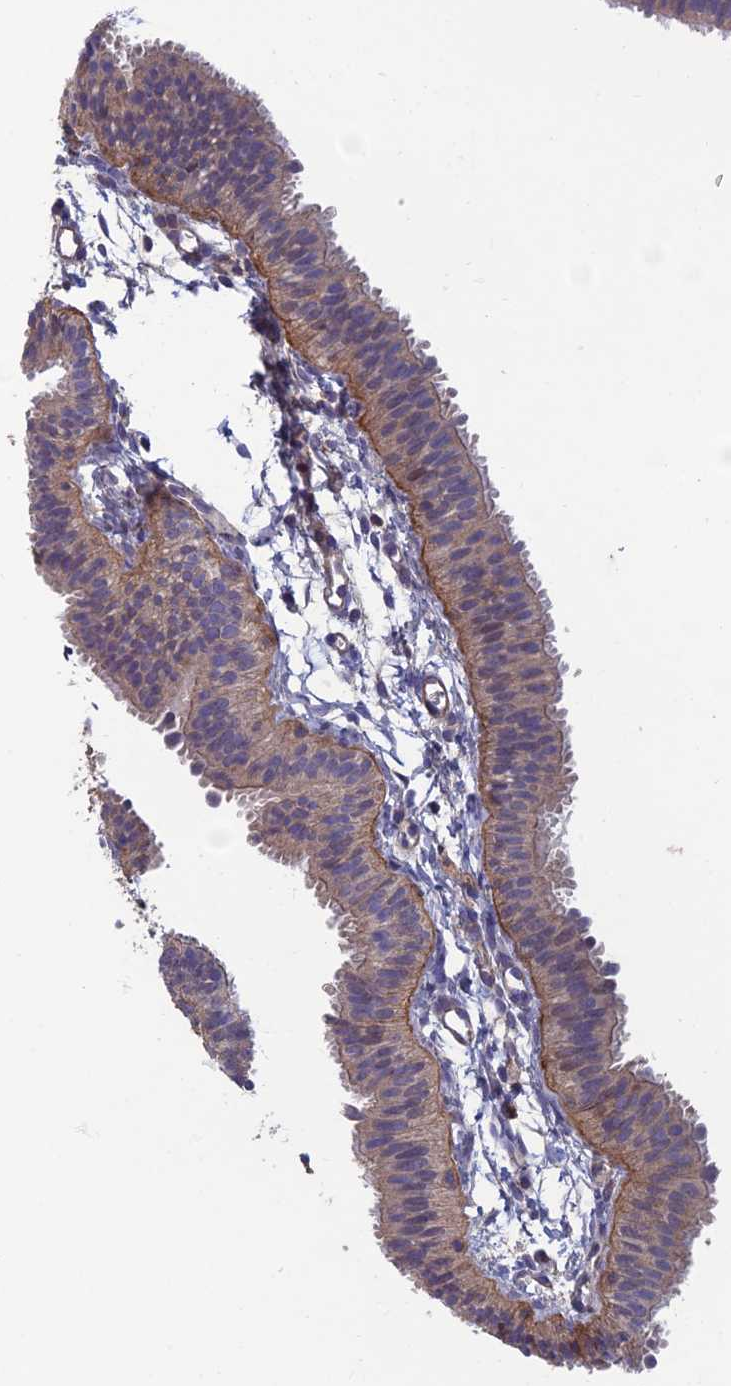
{"staining": {"intensity": "moderate", "quantity": "25%-75%", "location": "cytoplasmic/membranous"}, "tissue": "fallopian tube", "cell_type": "Glandular cells", "image_type": "normal", "snomed": [{"axis": "morphology", "description": "Normal tissue, NOS"}, {"axis": "topography", "description": "Fallopian tube"}], "caption": "High-magnification brightfield microscopy of benign fallopian tube stained with DAB (3,3'-diaminobenzidine) (brown) and counterstained with hematoxylin (blue). glandular cells exhibit moderate cytoplasmic/membranous positivity is present in about25%-75% of cells. The staining was performed using DAB (3,3'-diaminobenzidine) to visualize the protein expression in brown, while the nuclei were stained in blue with hematoxylin (Magnification: 20x).", "gene": "C15orf62", "patient": {"sex": "female", "age": 35}}